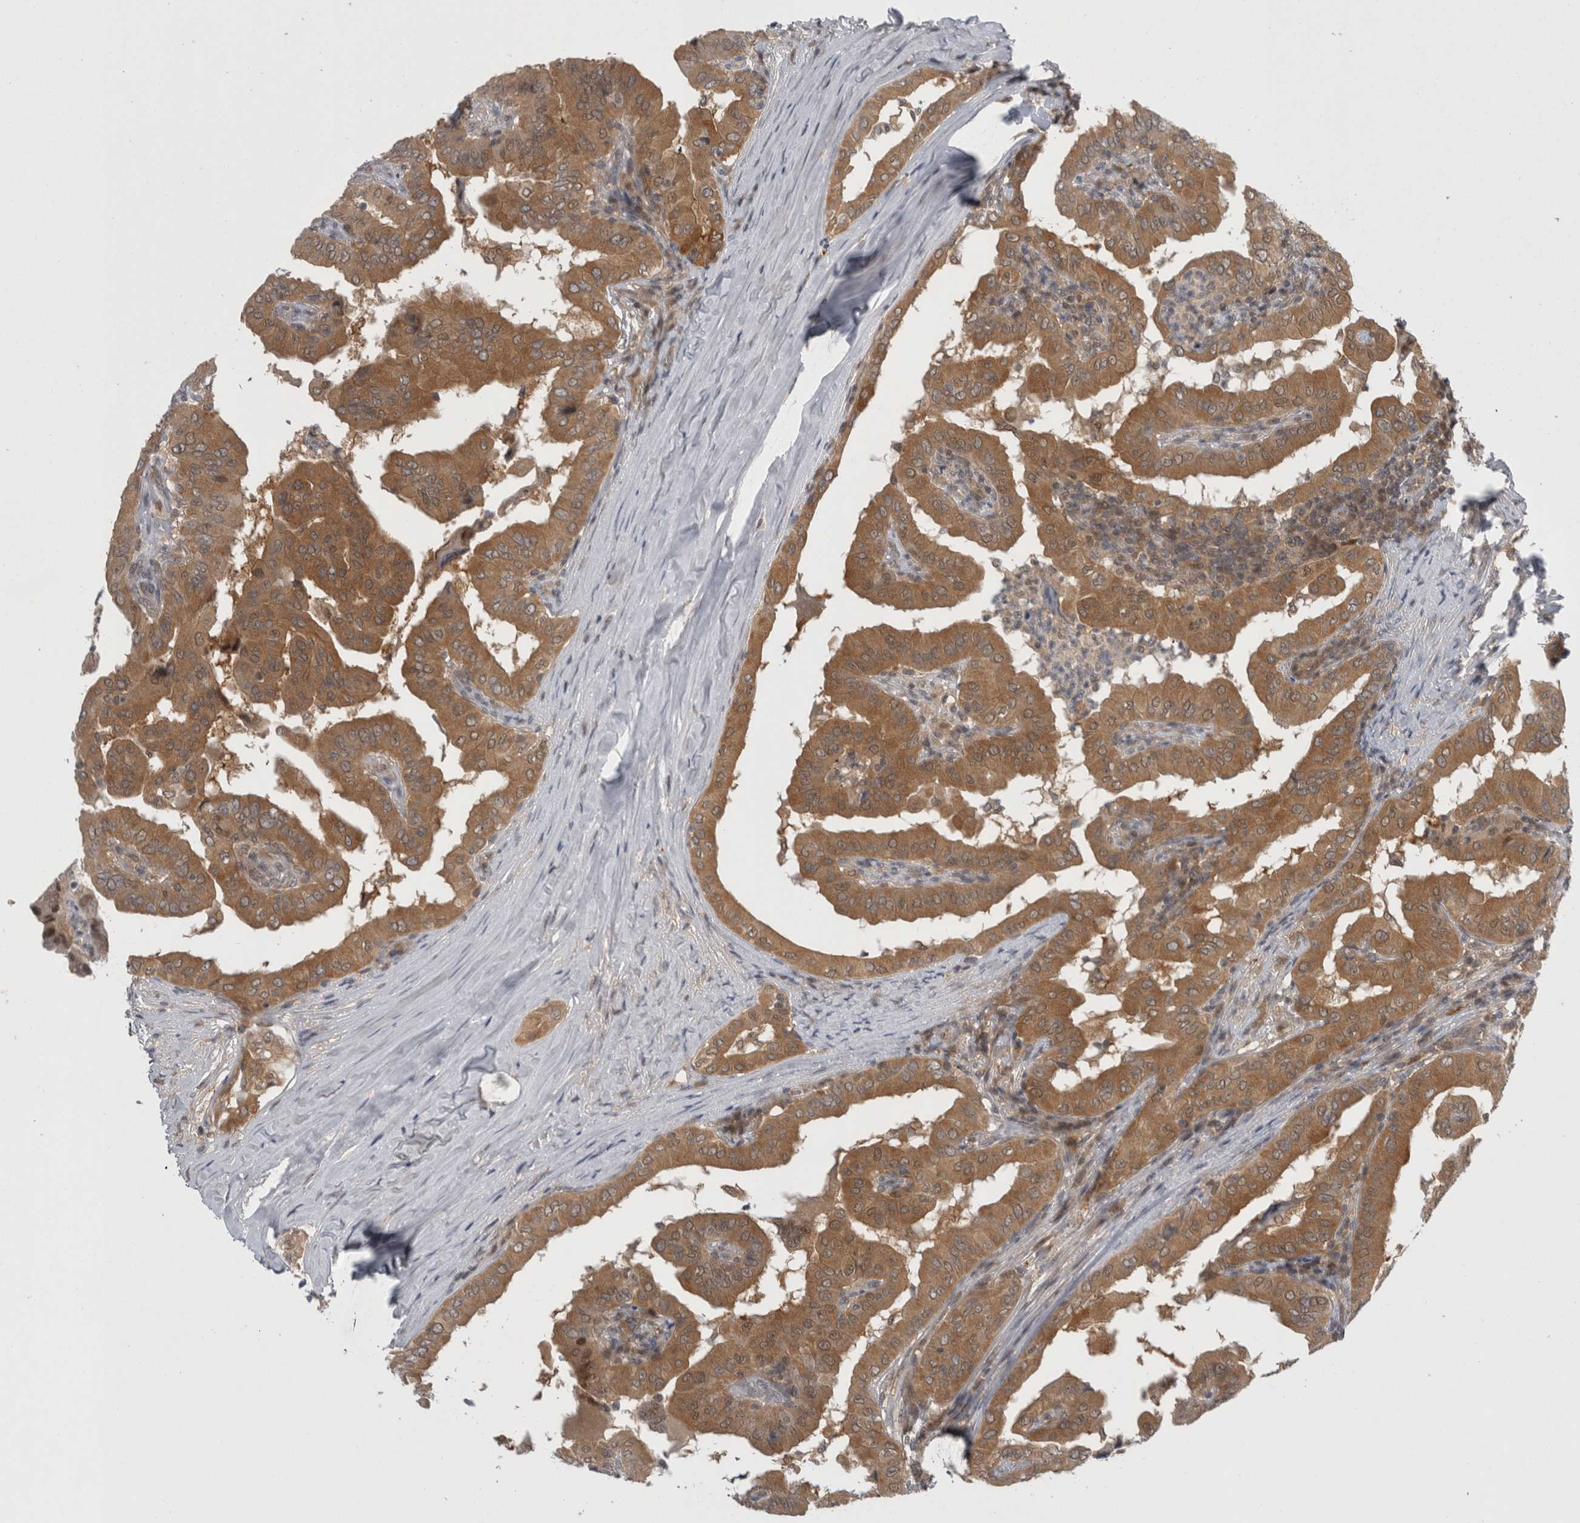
{"staining": {"intensity": "moderate", "quantity": ">75%", "location": "cytoplasmic/membranous"}, "tissue": "thyroid cancer", "cell_type": "Tumor cells", "image_type": "cancer", "snomed": [{"axis": "morphology", "description": "Papillary adenocarcinoma, NOS"}, {"axis": "topography", "description": "Thyroid gland"}], "caption": "High-power microscopy captured an IHC micrograph of thyroid cancer, revealing moderate cytoplasmic/membranous staining in about >75% of tumor cells.", "gene": "PSMB2", "patient": {"sex": "male", "age": 33}}